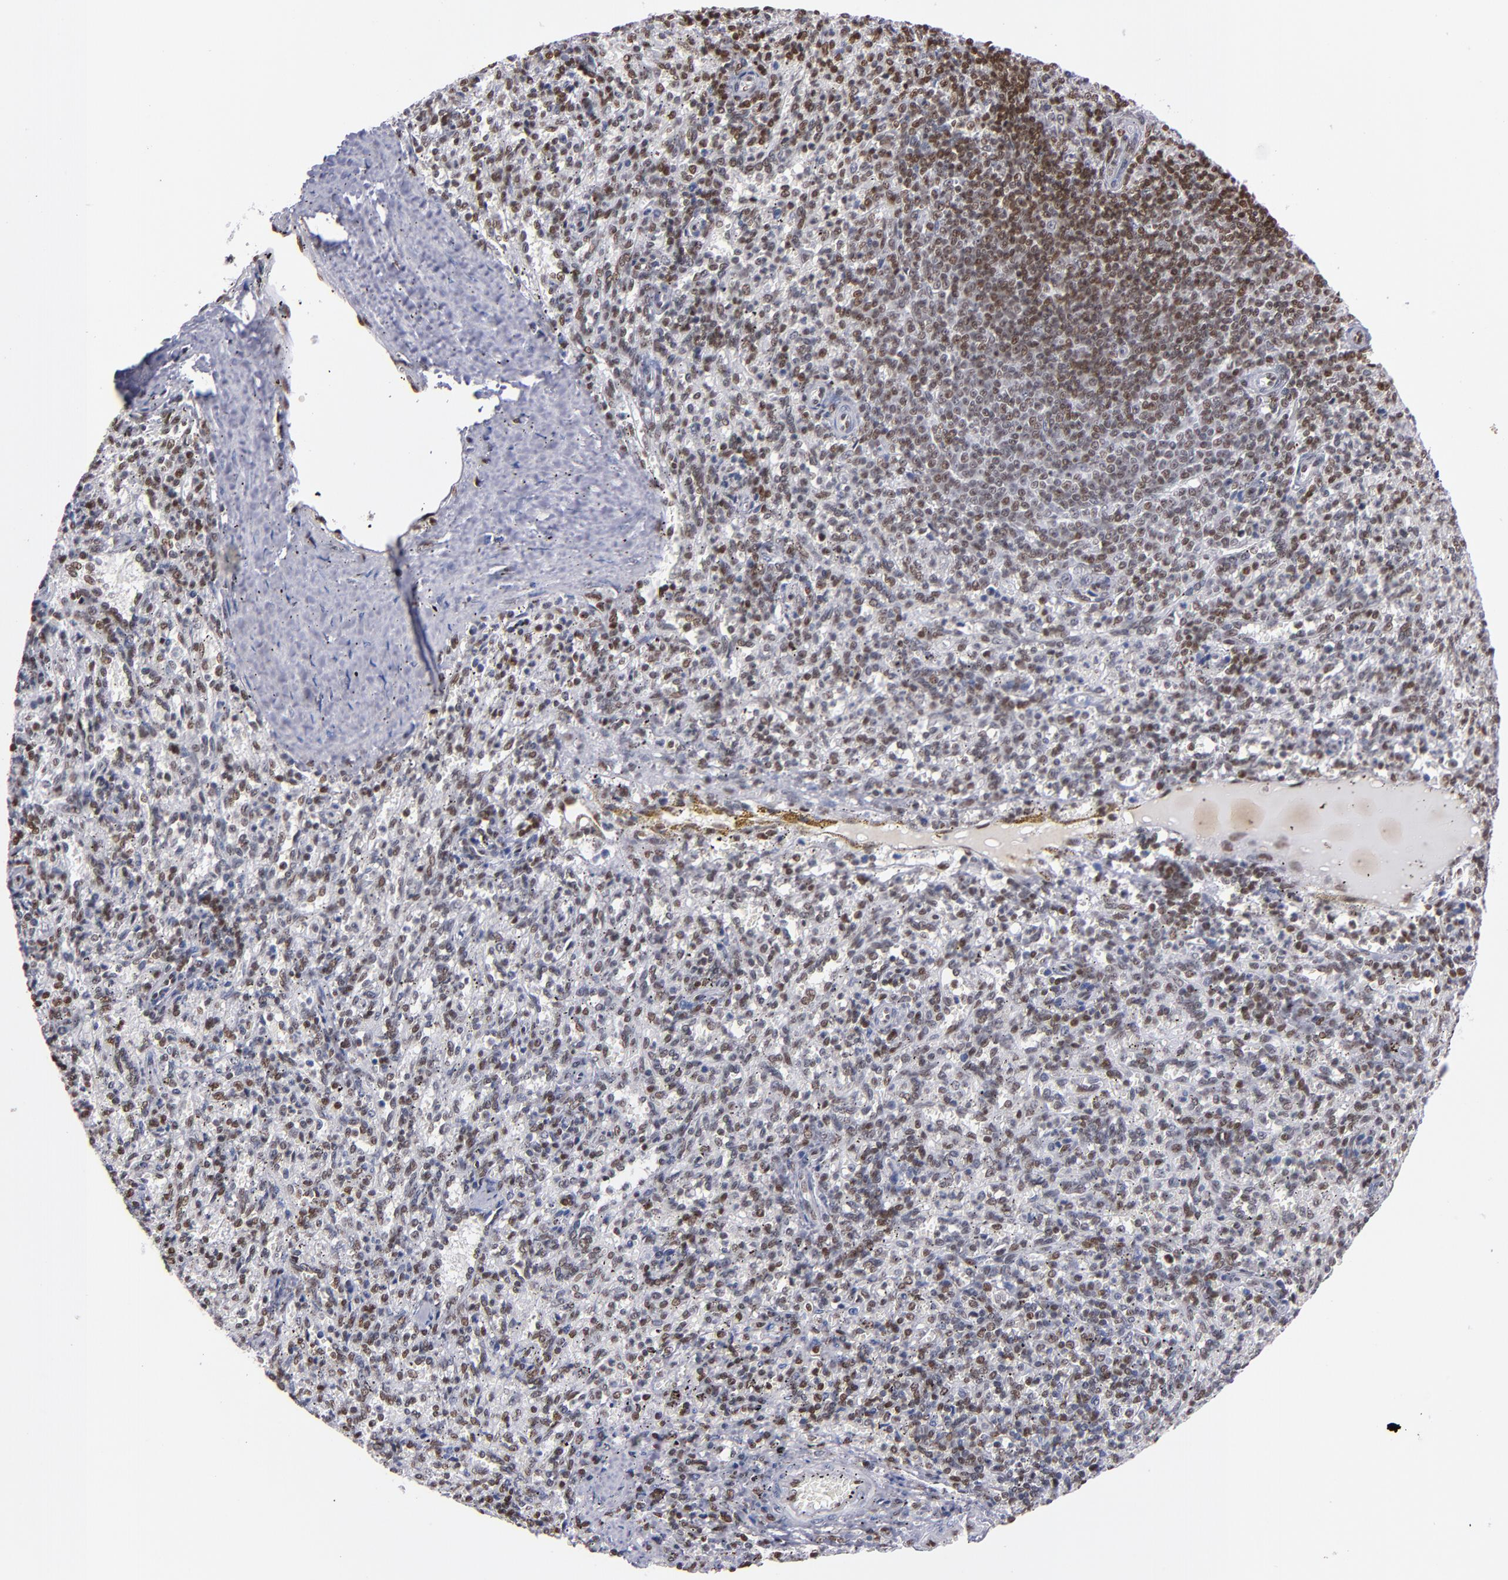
{"staining": {"intensity": "moderate", "quantity": "25%-75%", "location": "nuclear"}, "tissue": "spleen", "cell_type": "Cells in red pulp", "image_type": "normal", "snomed": [{"axis": "morphology", "description": "Normal tissue, NOS"}, {"axis": "topography", "description": "Spleen"}], "caption": "Approximately 25%-75% of cells in red pulp in unremarkable spleen show moderate nuclear protein positivity as visualized by brown immunohistochemical staining.", "gene": "IFI16", "patient": {"sex": "female", "age": 10}}